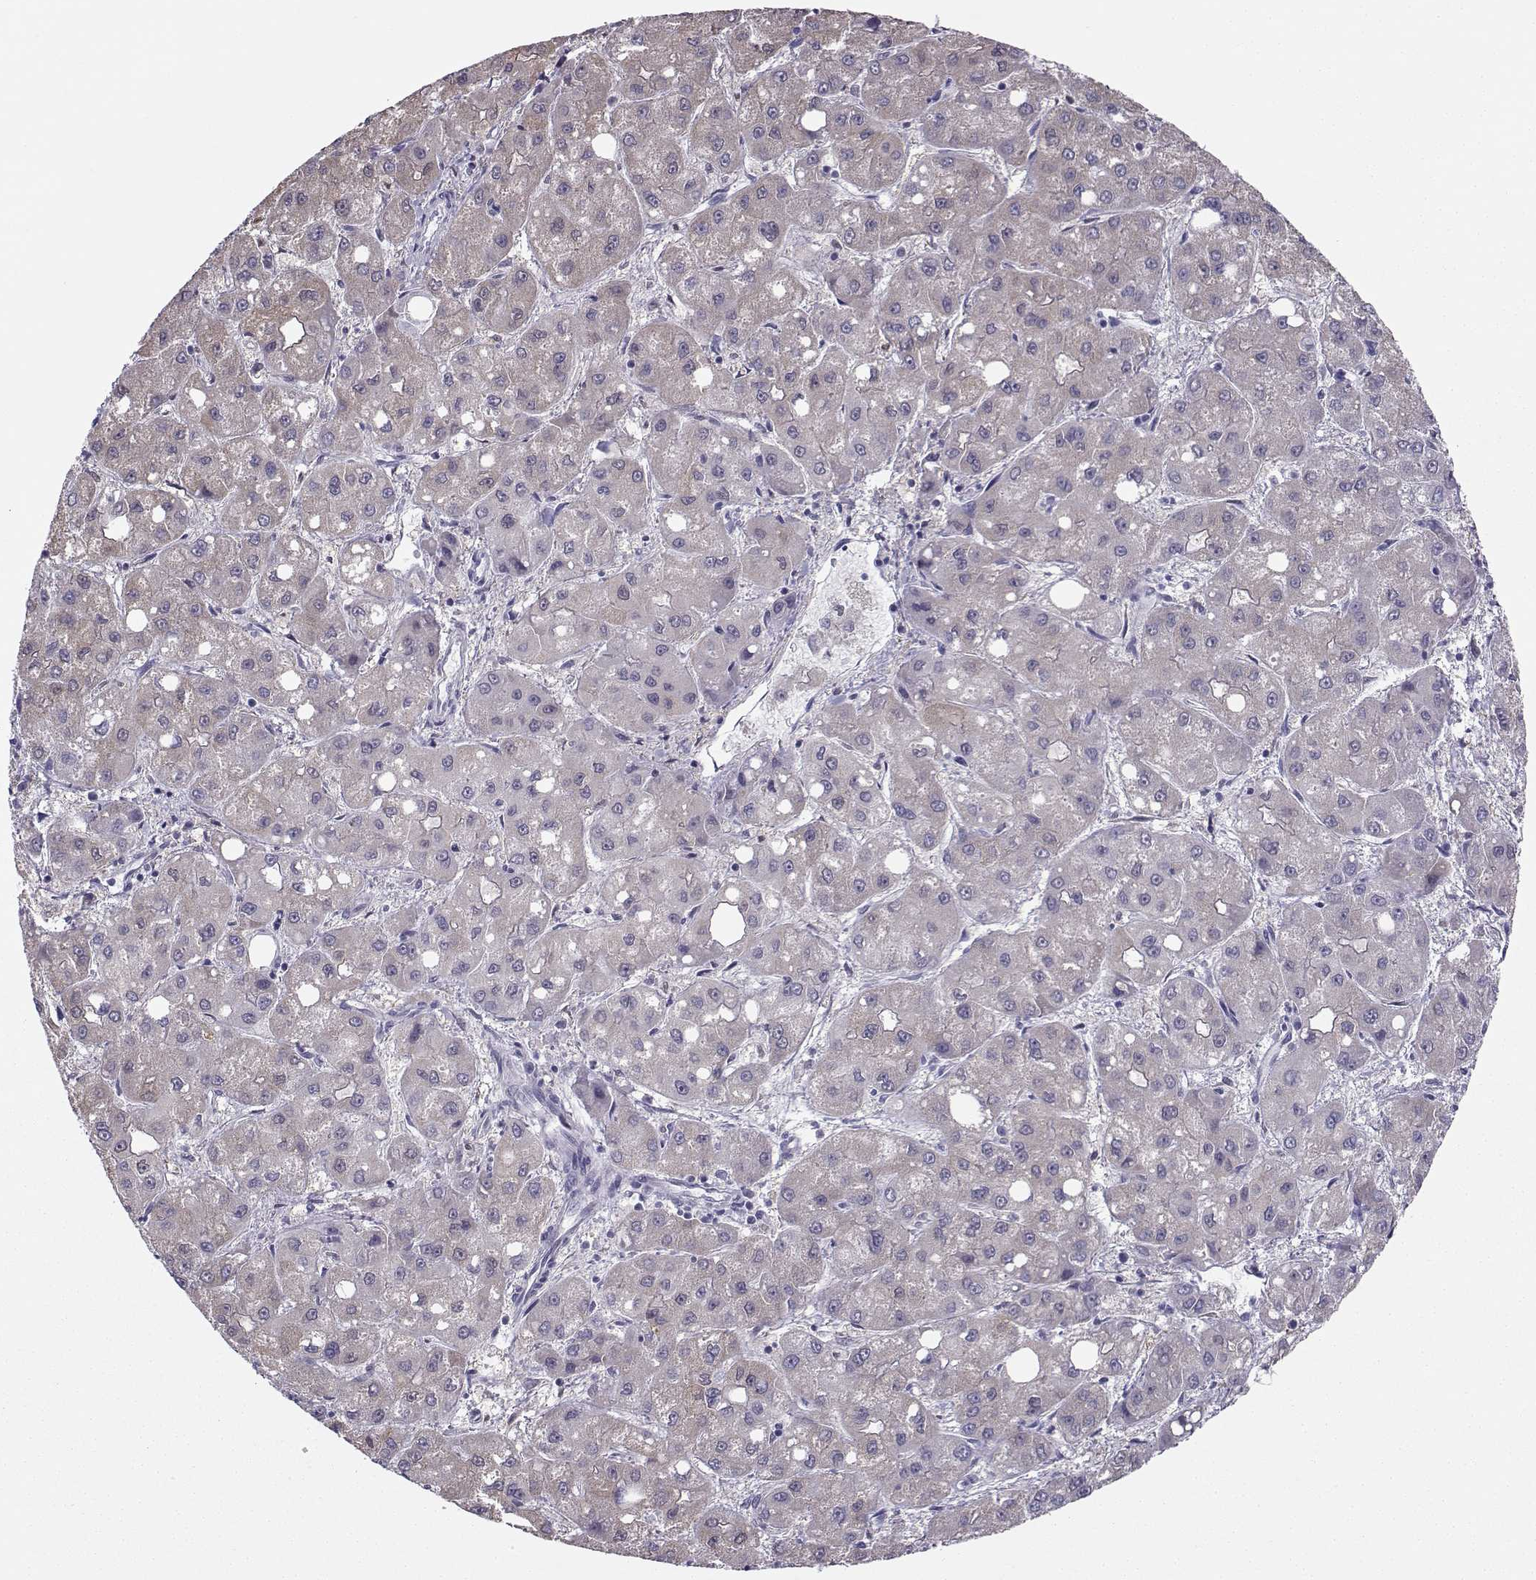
{"staining": {"intensity": "weak", "quantity": "<25%", "location": "cytoplasmic/membranous"}, "tissue": "liver cancer", "cell_type": "Tumor cells", "image_type": "cancer", "snomed": [{"axis": "morphology", "description": "Carcinoma, Hepatocellular, NOS"}, {"axis": "topography", "description": "Liver"}], "caption": "Micrograph shows no protein expression in tumor cells of liver cancer tissue.", "gene": "DCLK3", "patient": {"sex": "male", "age": 73}}